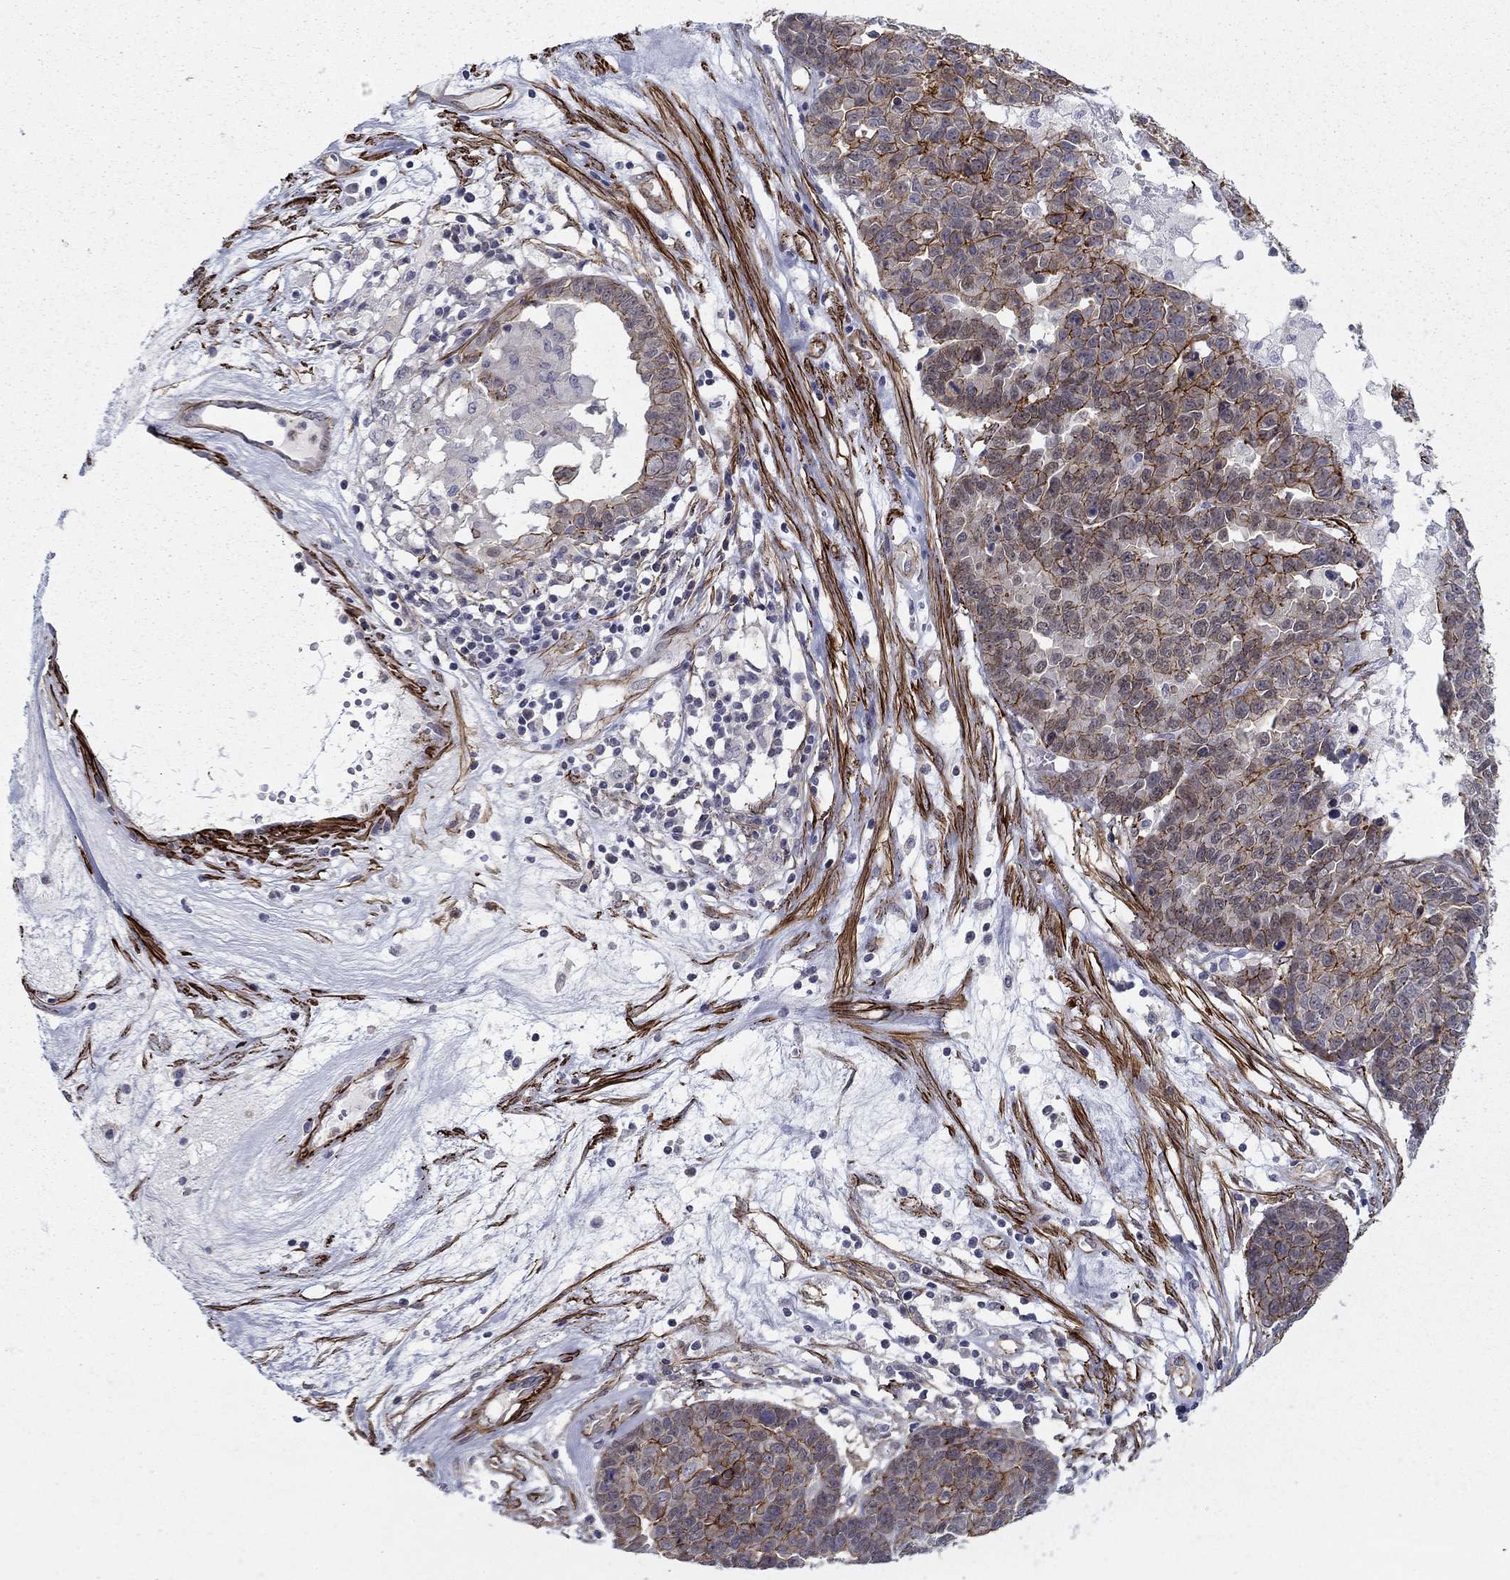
{"staining": {"intensity": "strong", "quantity": "25%-75%", "location": "cytoplasmic/membranous"}, "tissue": "ovarian cancer", "cell_type": "Tumor cells", "image_type": "cancer", "snomed": [{"axis": "morphology", "description": "Cystadenocarcinoma, serous, NOS"}, {"axis": "topography", "description": "Ovary"}], "caption": "The immunohistochemical stain shows strong cytoplasmic/membranous expression in tumor cells of ovarian cancer (serous cystadenocarcinoma) tissue.", "gene": "KRBA1", "patient": {"sex": "female", "age": 87}}